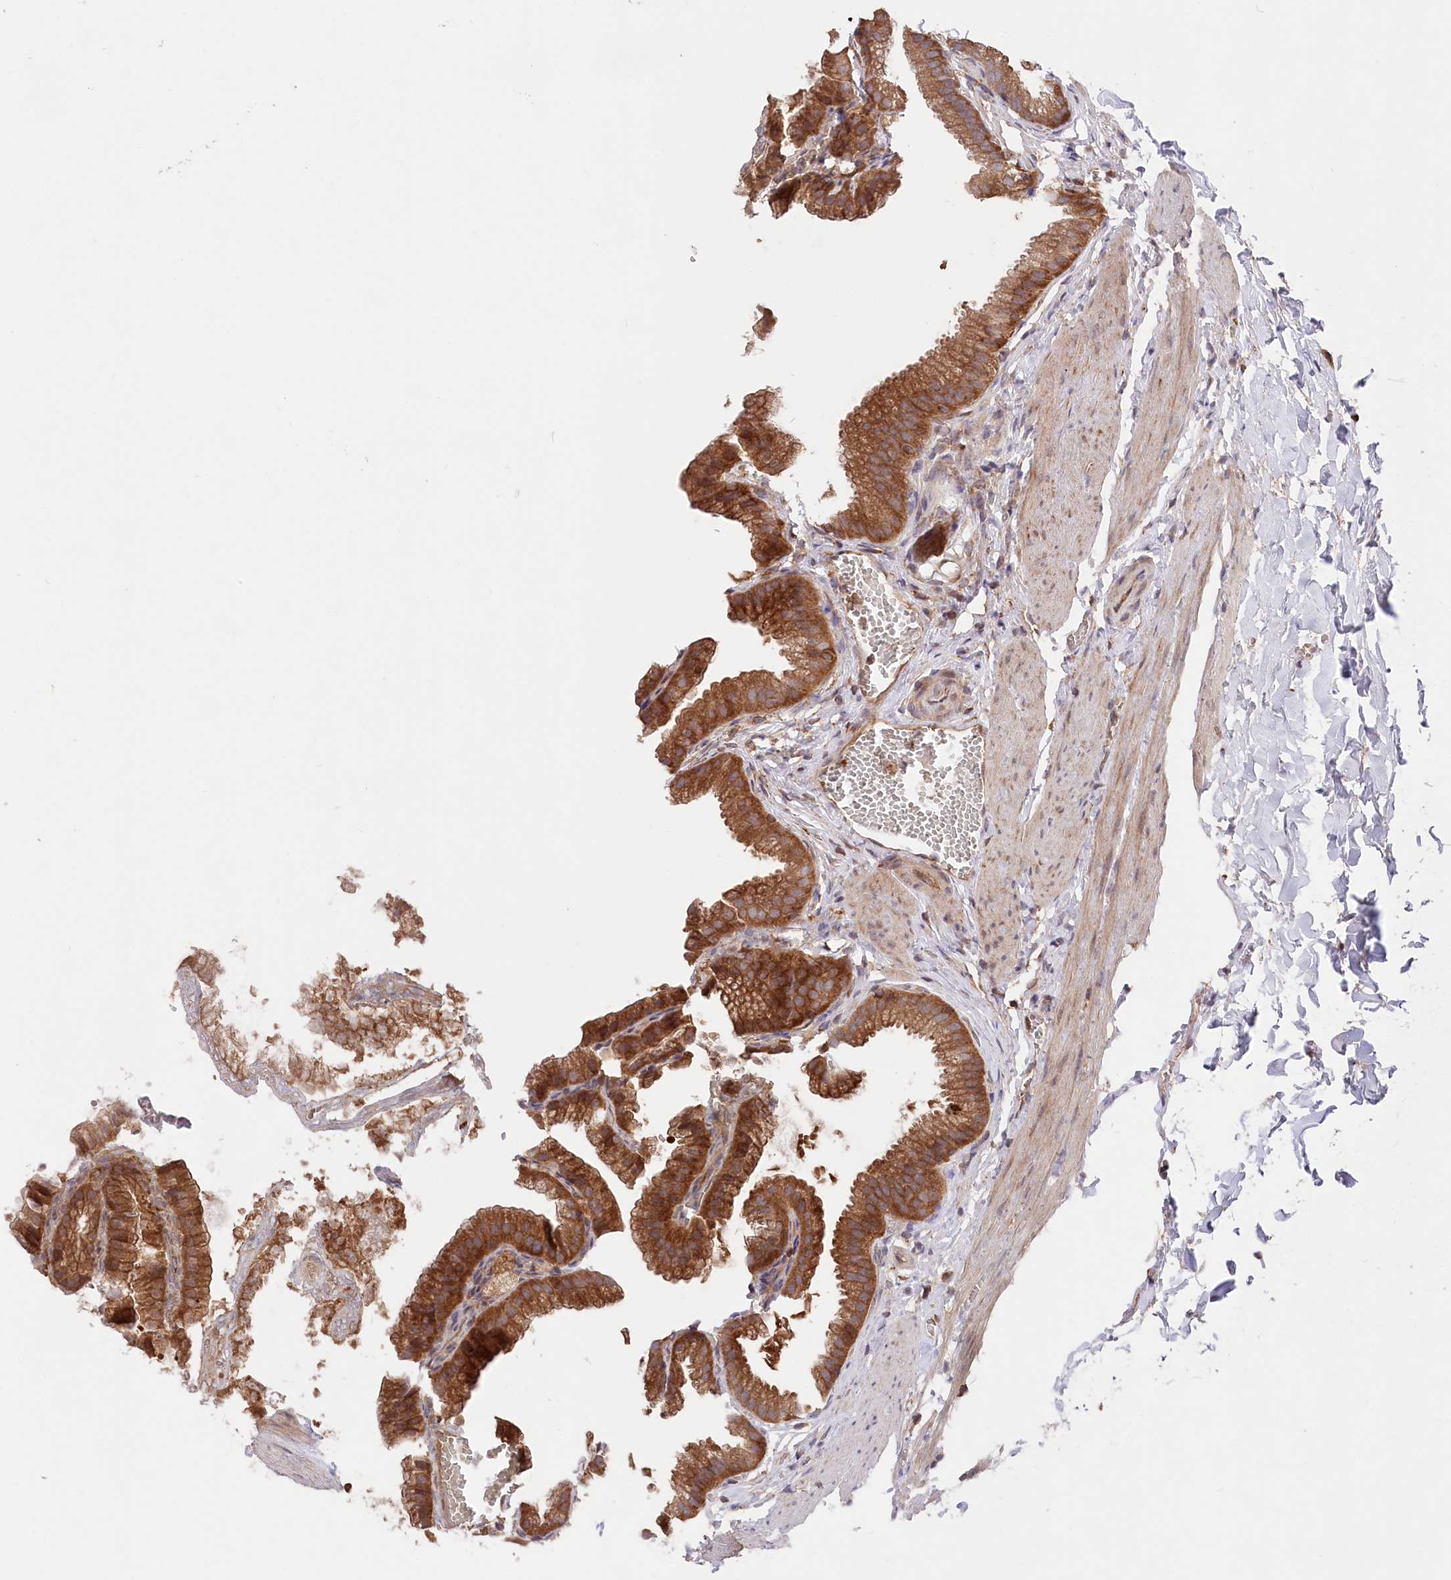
{"staining": {"intensity": "strong", "quantity": ">75%", "location": "cytoplasmic/membranous"}, "tissue": "gallbladder", "cell_type": "Glandular cells", "image_type": "normal", "snomed": [{"axis": "morphology", "description": "Normal tissue, NOS"}, {"axis": "topography", "description": "Gallbladder"}], "caption": "Immunohistochemistry photomicrograph of benign gallbladder: human gallbladder stained using immunohistochemistry (IHC) reveals high levels of strong protein expression localized specifically in the cytoplasmic/membranous of glandular cells, appearing as a cytoplasmic/membranous brown color.", "gene": "PPP1R21", "patient": {"sex": "male", "age": 38}}